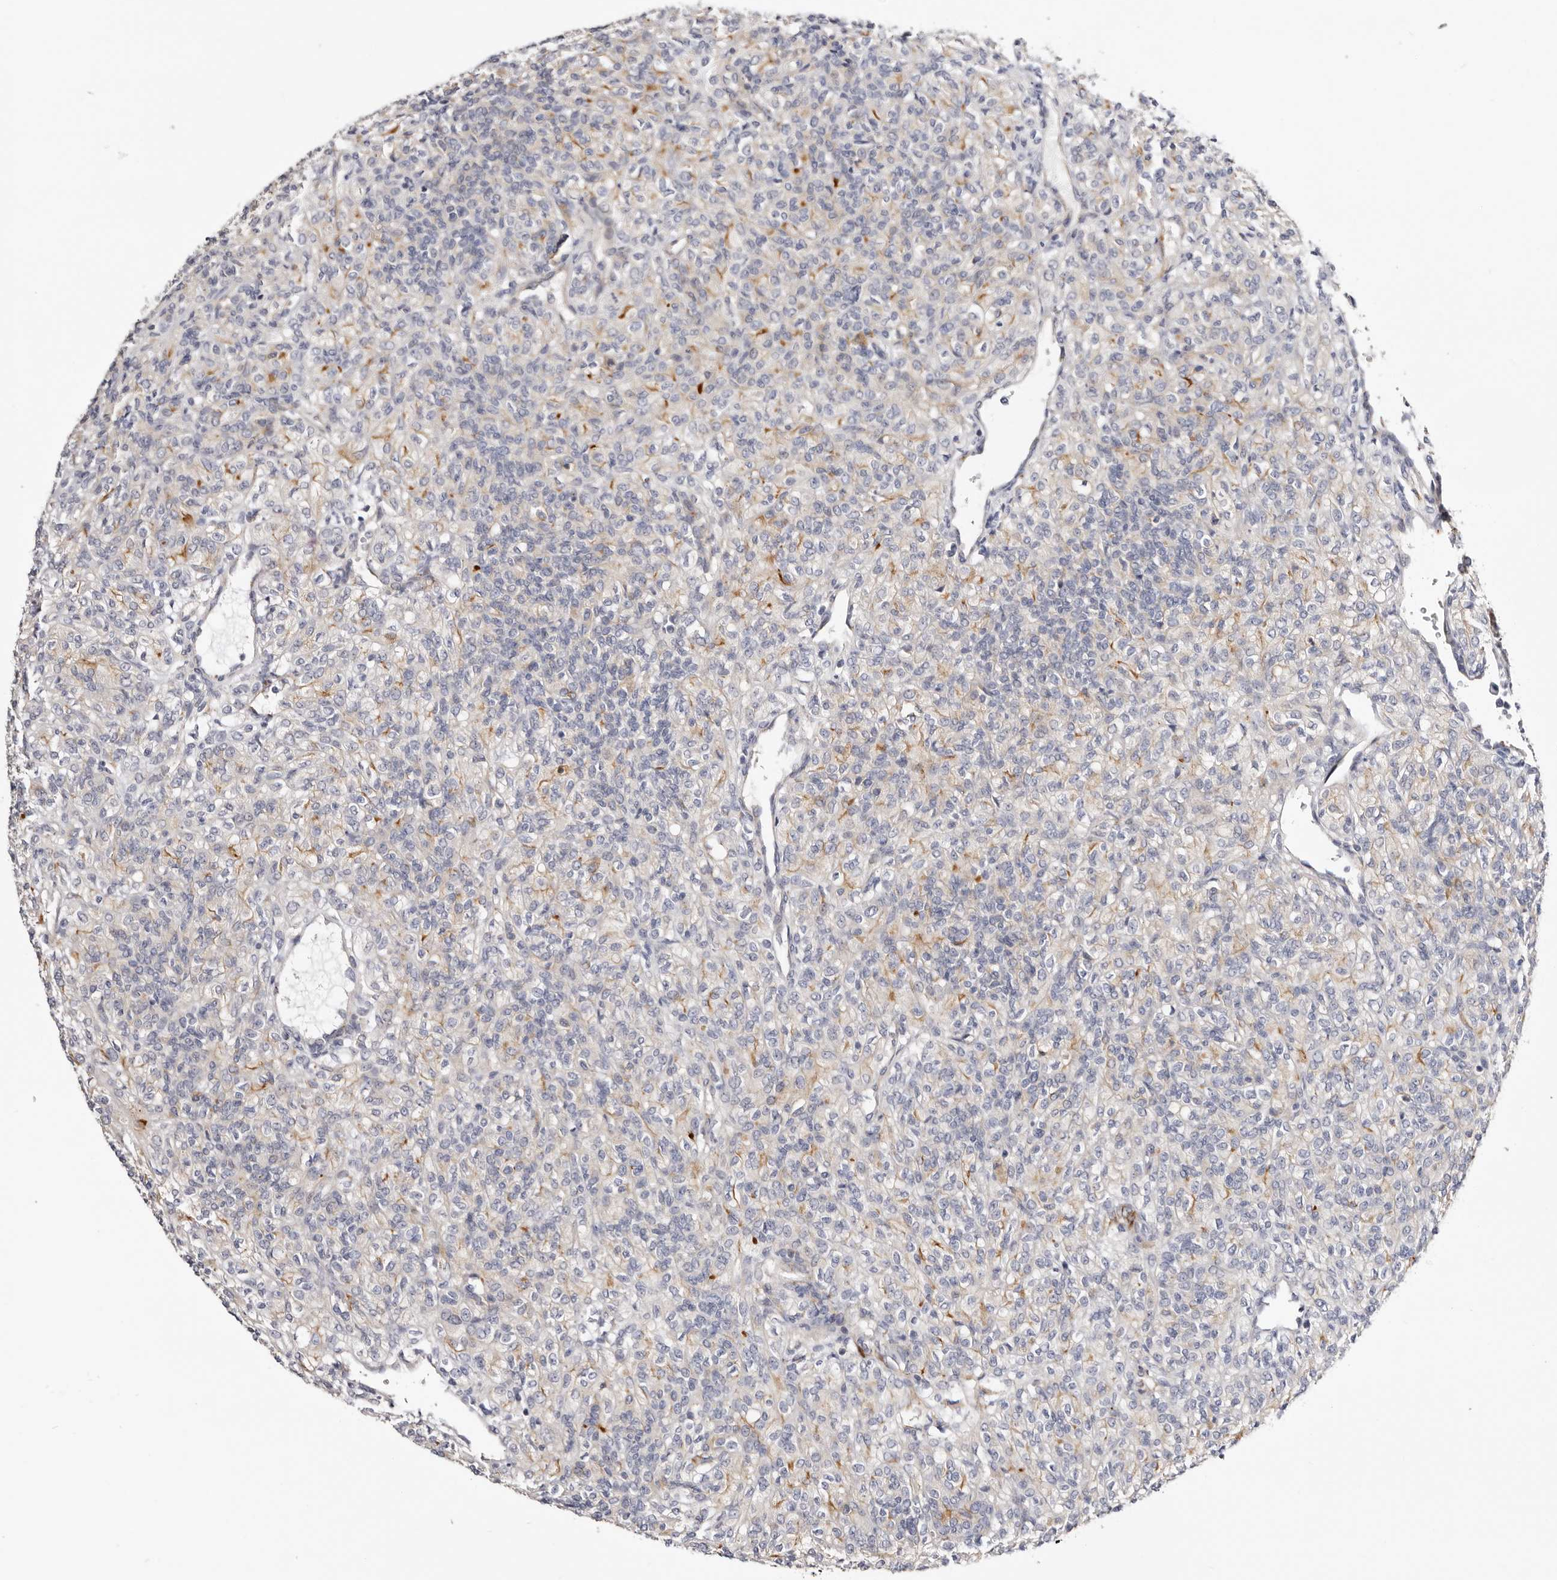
{"staining": {"intensity": "negative", "quantity": "none", "location": "none"}, "tissue": "renal cancer", "cell_type": "Tumor cells", "image_type": "cancer", "snomed": [{"axis": "morphology", "description": "Adenocarcinoma, NOS"}, {"axis": "topography", "description": "Kidney"}], "caption": "DAB (3,3'-diaminobenzidine) immunohistochemical staining of renal adenocarcinoma shows no significant positivity in tumor cells.", "gene": "PANK4", "patient": {"sex": "male", "age": 77}}